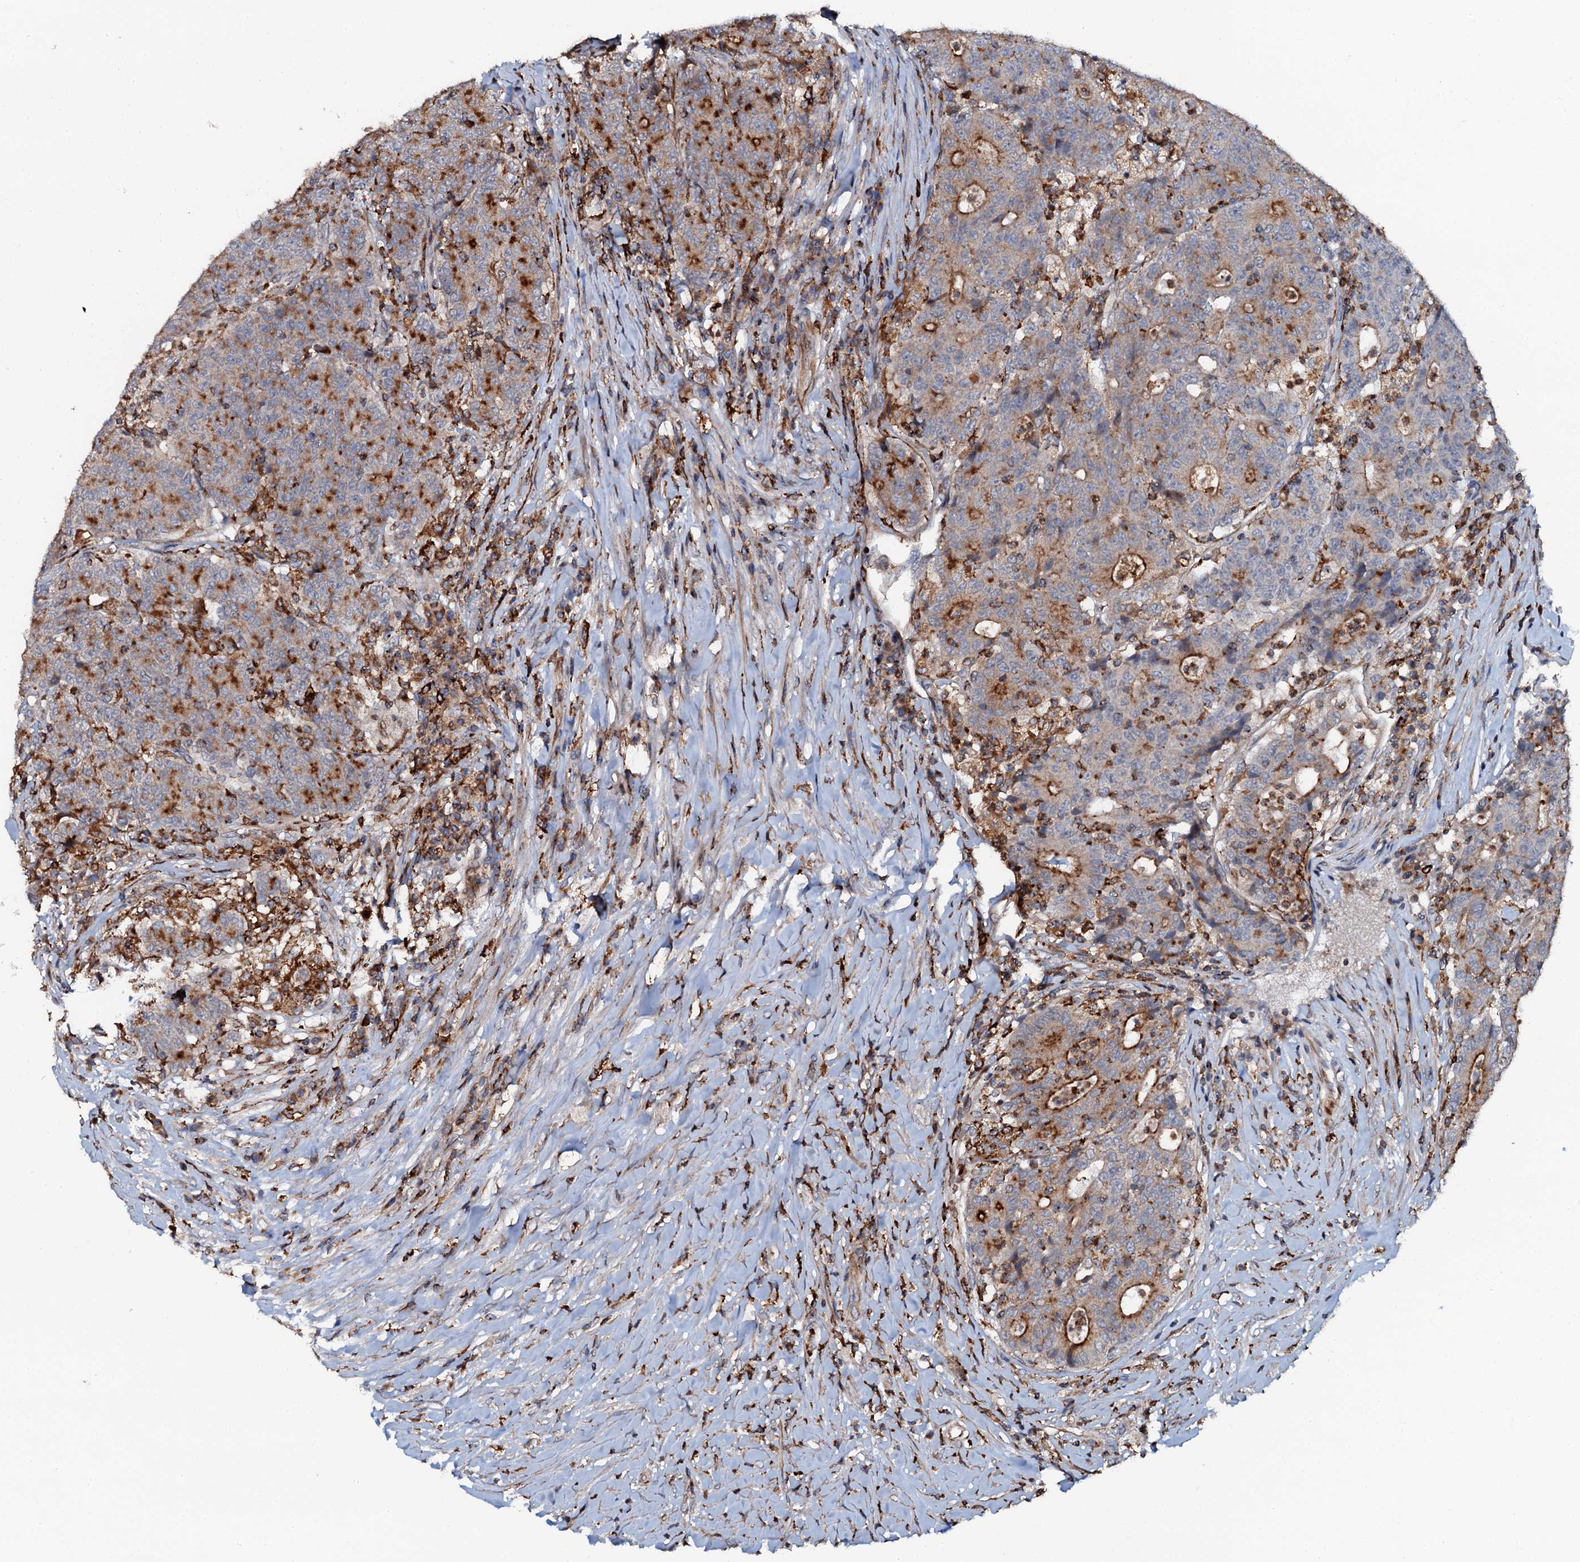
{"staining": {"intensity": "moderate", "quantity": ">75%", "location": "cytoplasmic/membranous"}, "tissue": "colorectal cancer", "cell_type": "Tumor cells", "image_type": "cancer", "snomed": [{"axis": "morphology", "description": "Adenocarcinoma, NOS"}, {"axis": "topography", "description": "Colon"}], "caption": "Immunohistochemistry (IHC) staining of colorectal cancer (adenocarcinoma), which shows medium levels of moderate cytoplasmic/membranous expression in approximately >75% of tumor cells indicating moderate cytoplasmic/membranous protein staining. The staining was performed using DAB (brown) for protein detection and nuclei were counterstained in hematoxylin (blue).", "gene": "VAMP8", "patient": {"sex": "female", "age": 75}}